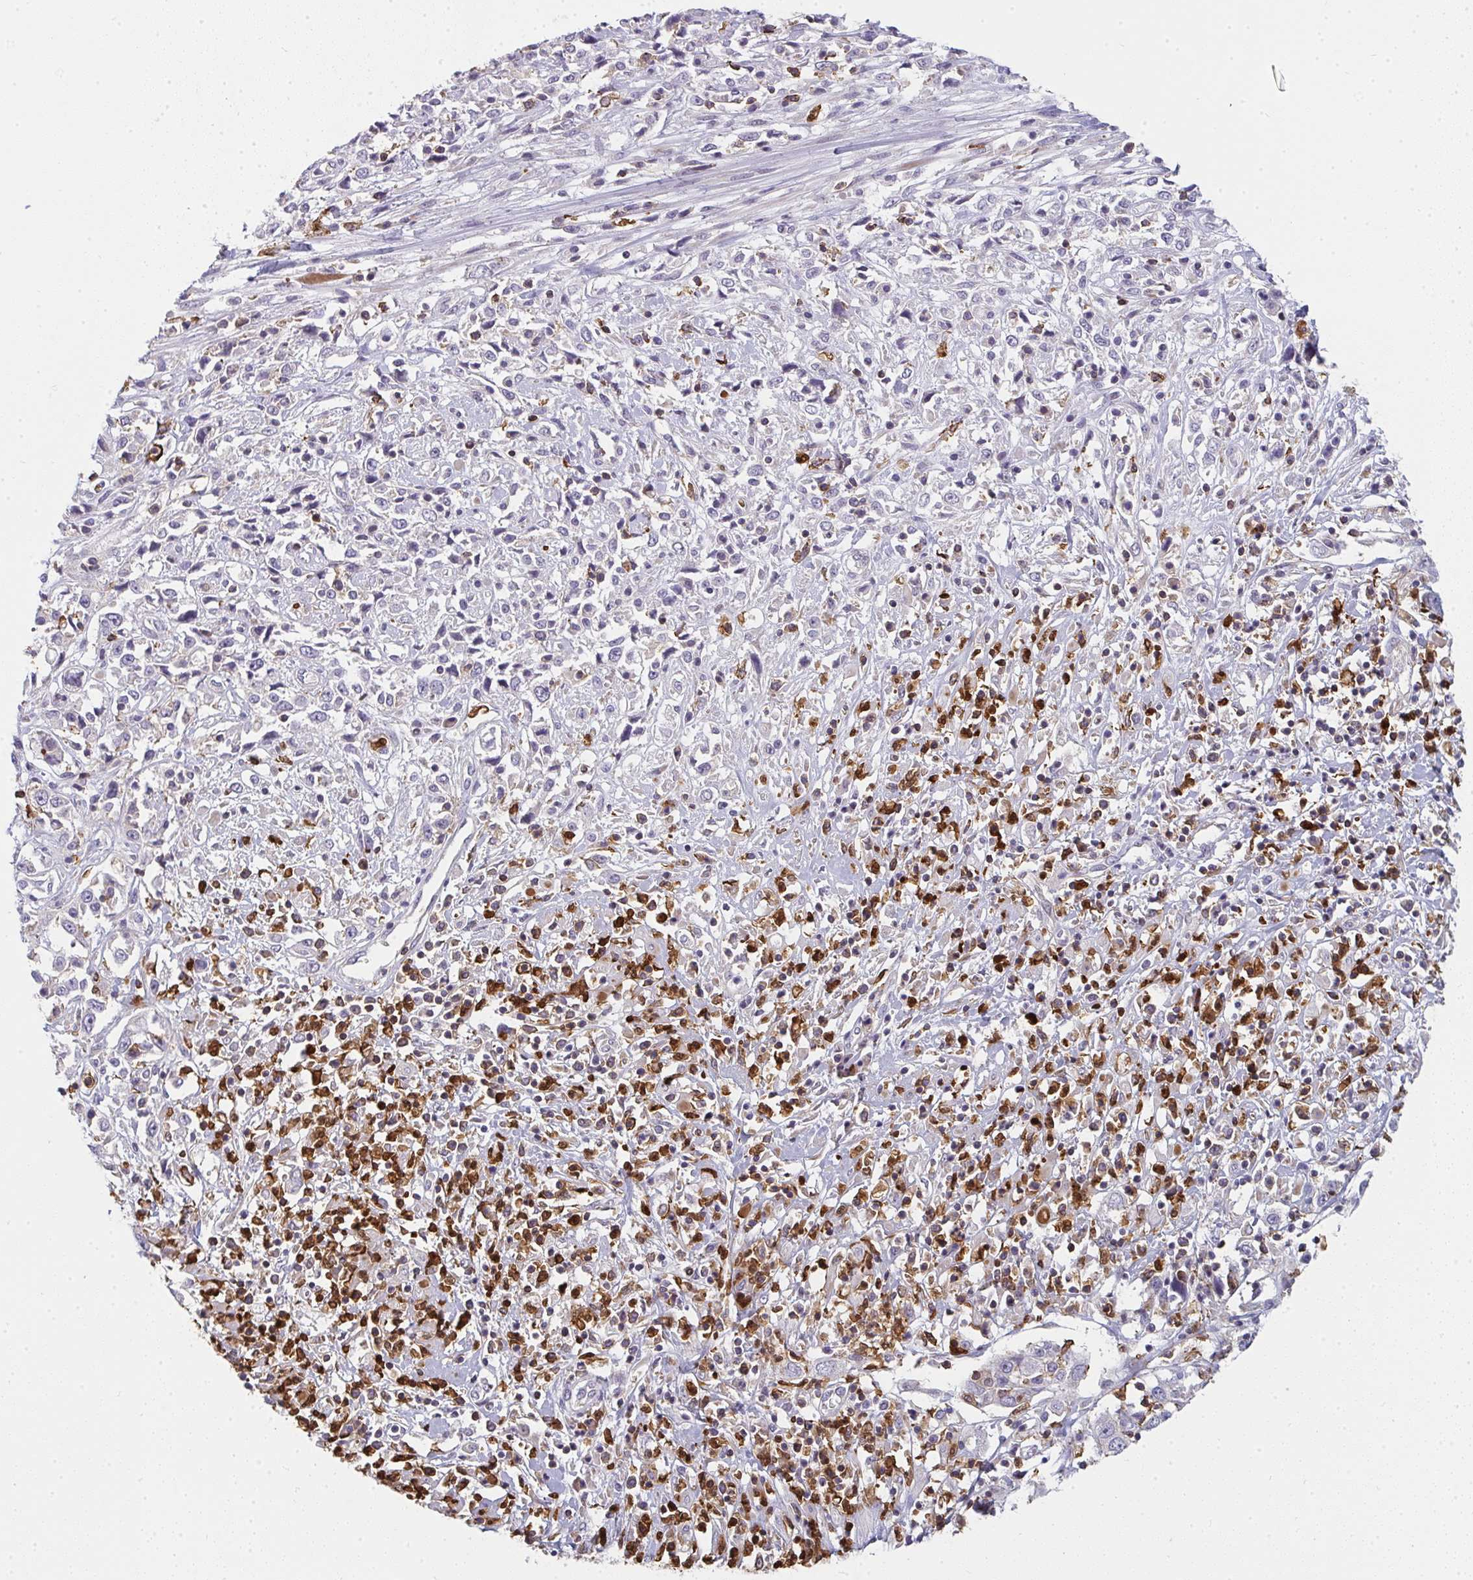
{"staining": {"intensity": "negative", "quantity": "none", "location": "none"}, "tissue": "cervical cancer", "cell_type": "Tumor cells", "image_type": "cancer", "snomed": [{"axis": "morphology", "description": "Adenocarcinoma, NOS"}, {"axis": "topography", "description": "Cervix"}], "caption": "Tumor cells show no significant staining in adenocarcinoma (cervical). (DAB immunohistochemistry (IHC), high magnification).", "gene": "CSF3R", "patient": {"sex": "female", "age": 40}}